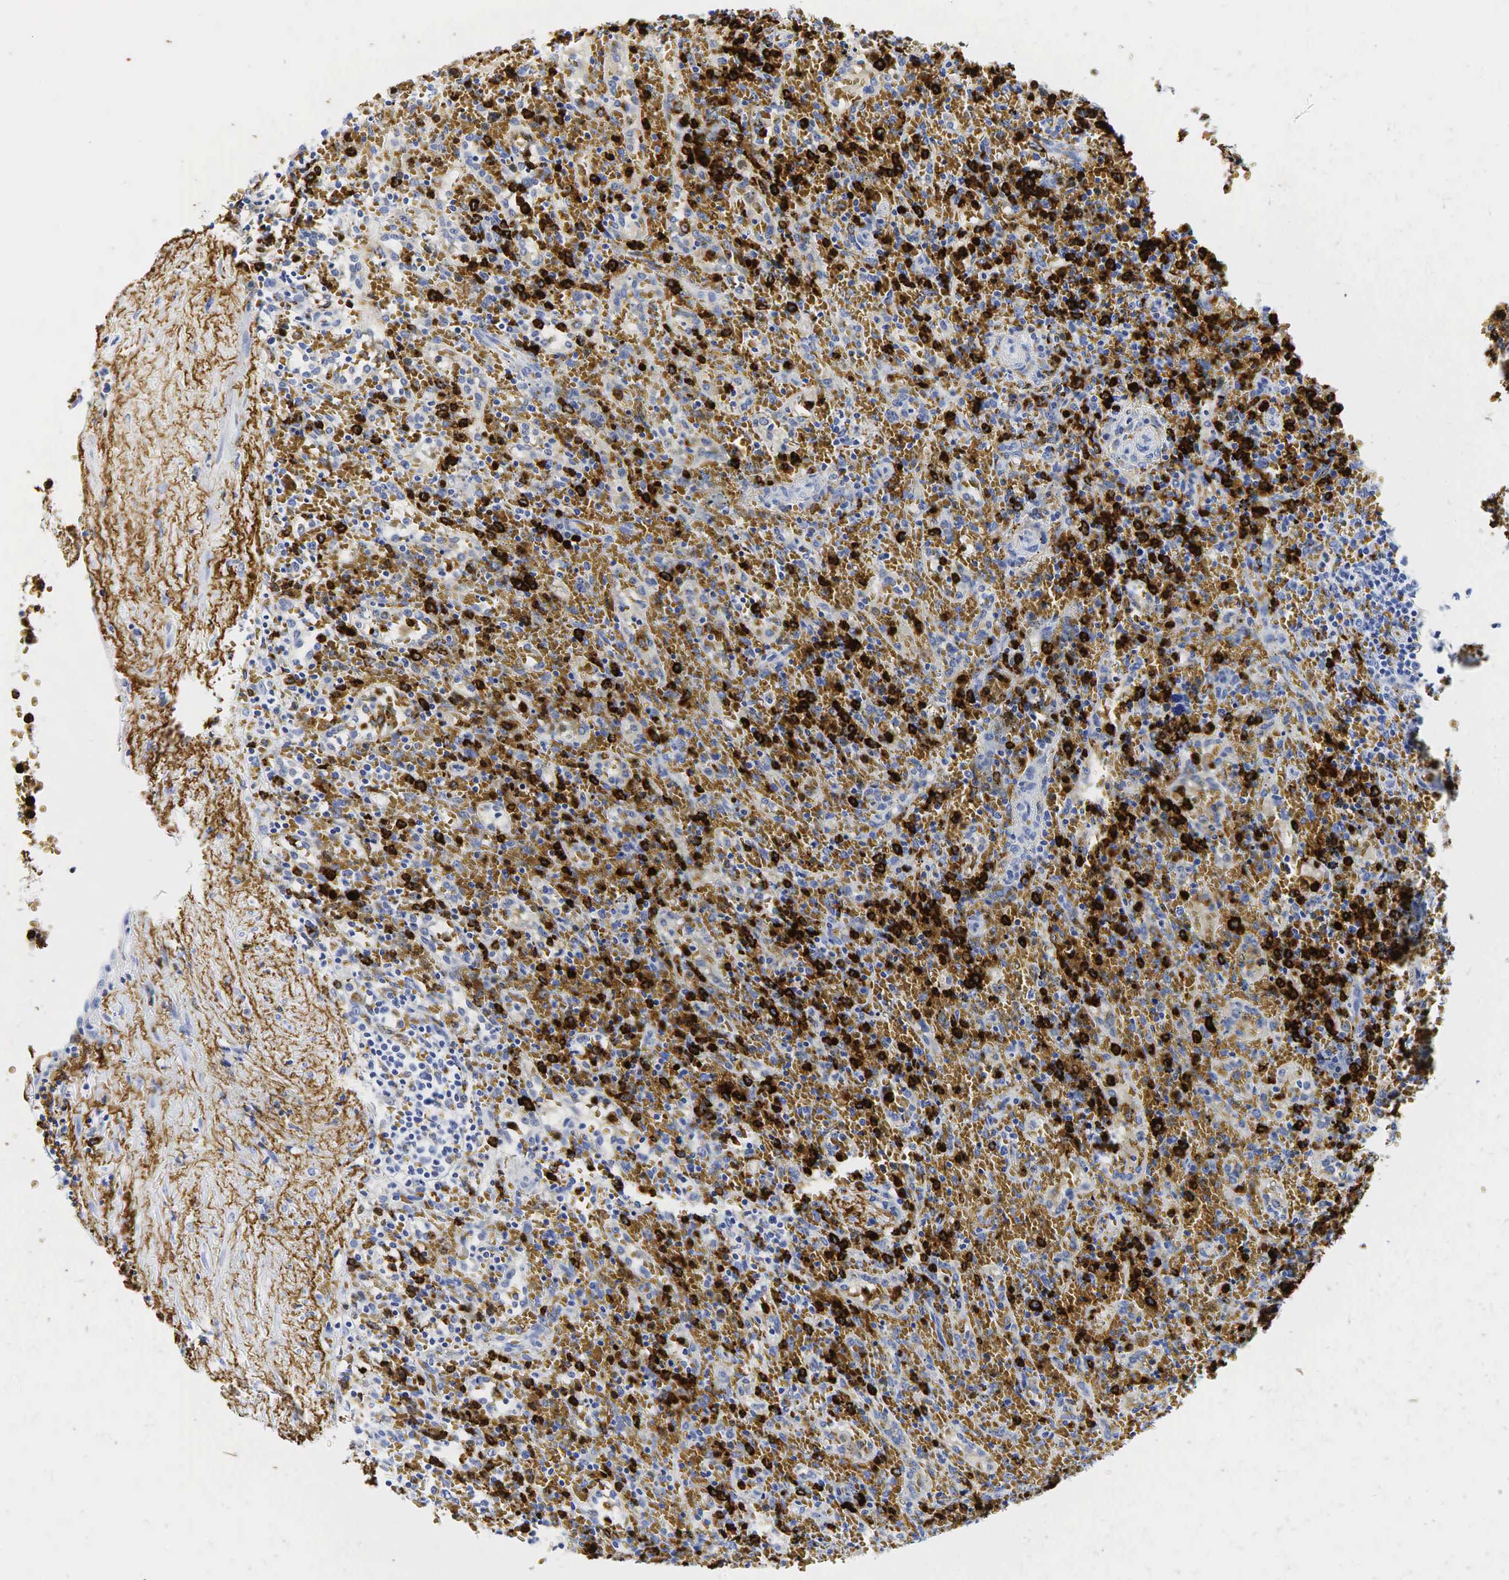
{"staining": {"intensity": "strong", "quantity": "25%-75%", "location": "cytoplasmic/membranous"}, "tissue": "lymphoma", "cell_type": "Tumor cells", "image_type": "cancer", "snomed": [{"axis": "morphology", "description": "Malignant lymphoma, non-Hodgkin's type, High grade"}, {"axis": "topography", "description": "Spleen"}, {"axis": "topography", "description": "Lymph node"}], "caption": "Lymphoma stained for a protein (brown) demonstrates strong cytoplasmic/membranous positive positivity in about 25%-75% of tumor cells.", "gene": "LYZ", "patient": {"sex": "female", "age": 70}}